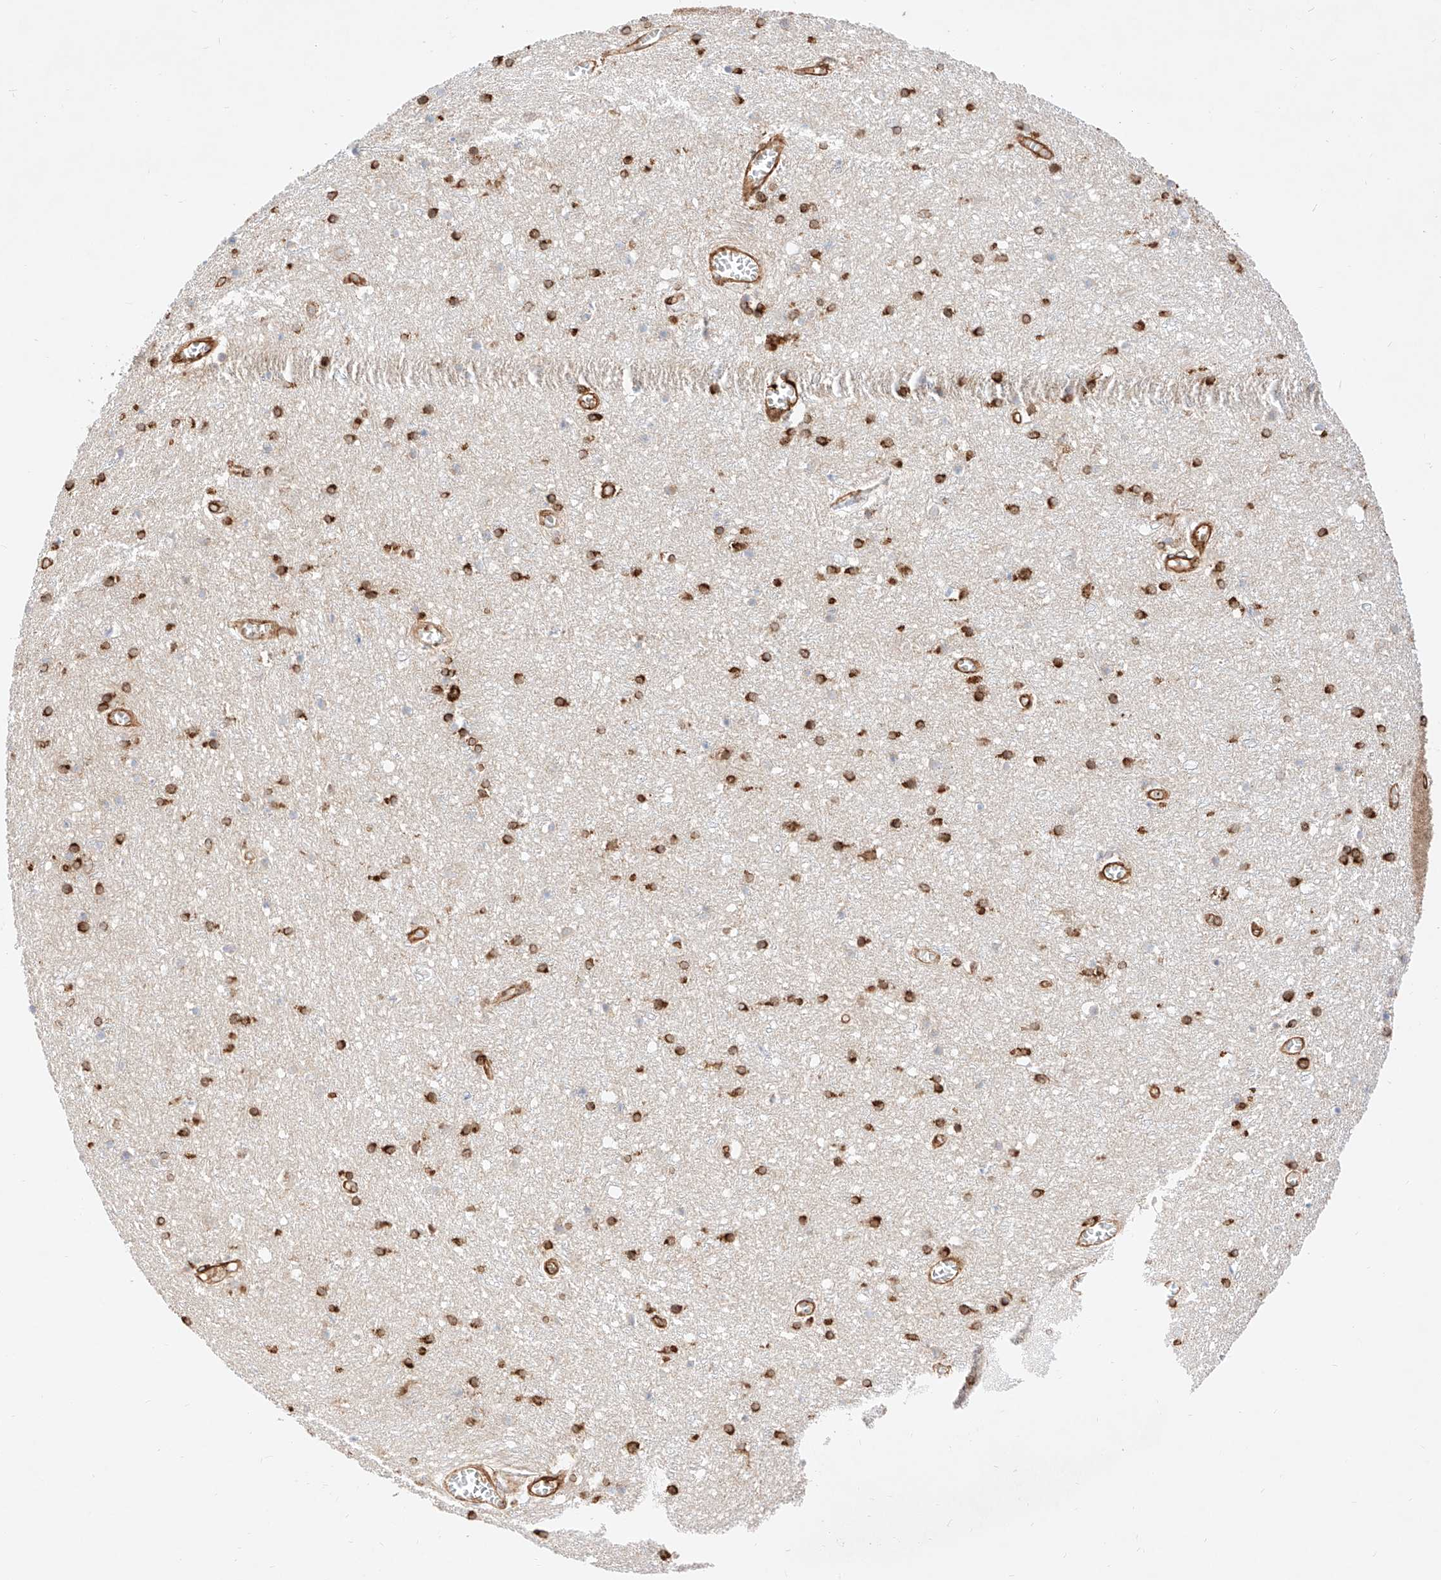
{"staining": {"intensity": "strong", "quantity": ">75%", "location": "cytoplasmic/membranous"}, "tissue": "cerebral cortex", "cell_type": "Endothelial cells", "image_type": "normal", "snomed": [{"axis": "morphology", "description": "Normal tissue, NOS"}, {"axis": "topography", "description": "Cerebral cortex"}], "caption": "Endothelial cells reveal high levels of strong cytoplasmic/membranous positivity in about >75% of cells in benign cerebral cortex.", "gene": "CSGALNACT2", "patient": {"sex": "female", "age": 64}}